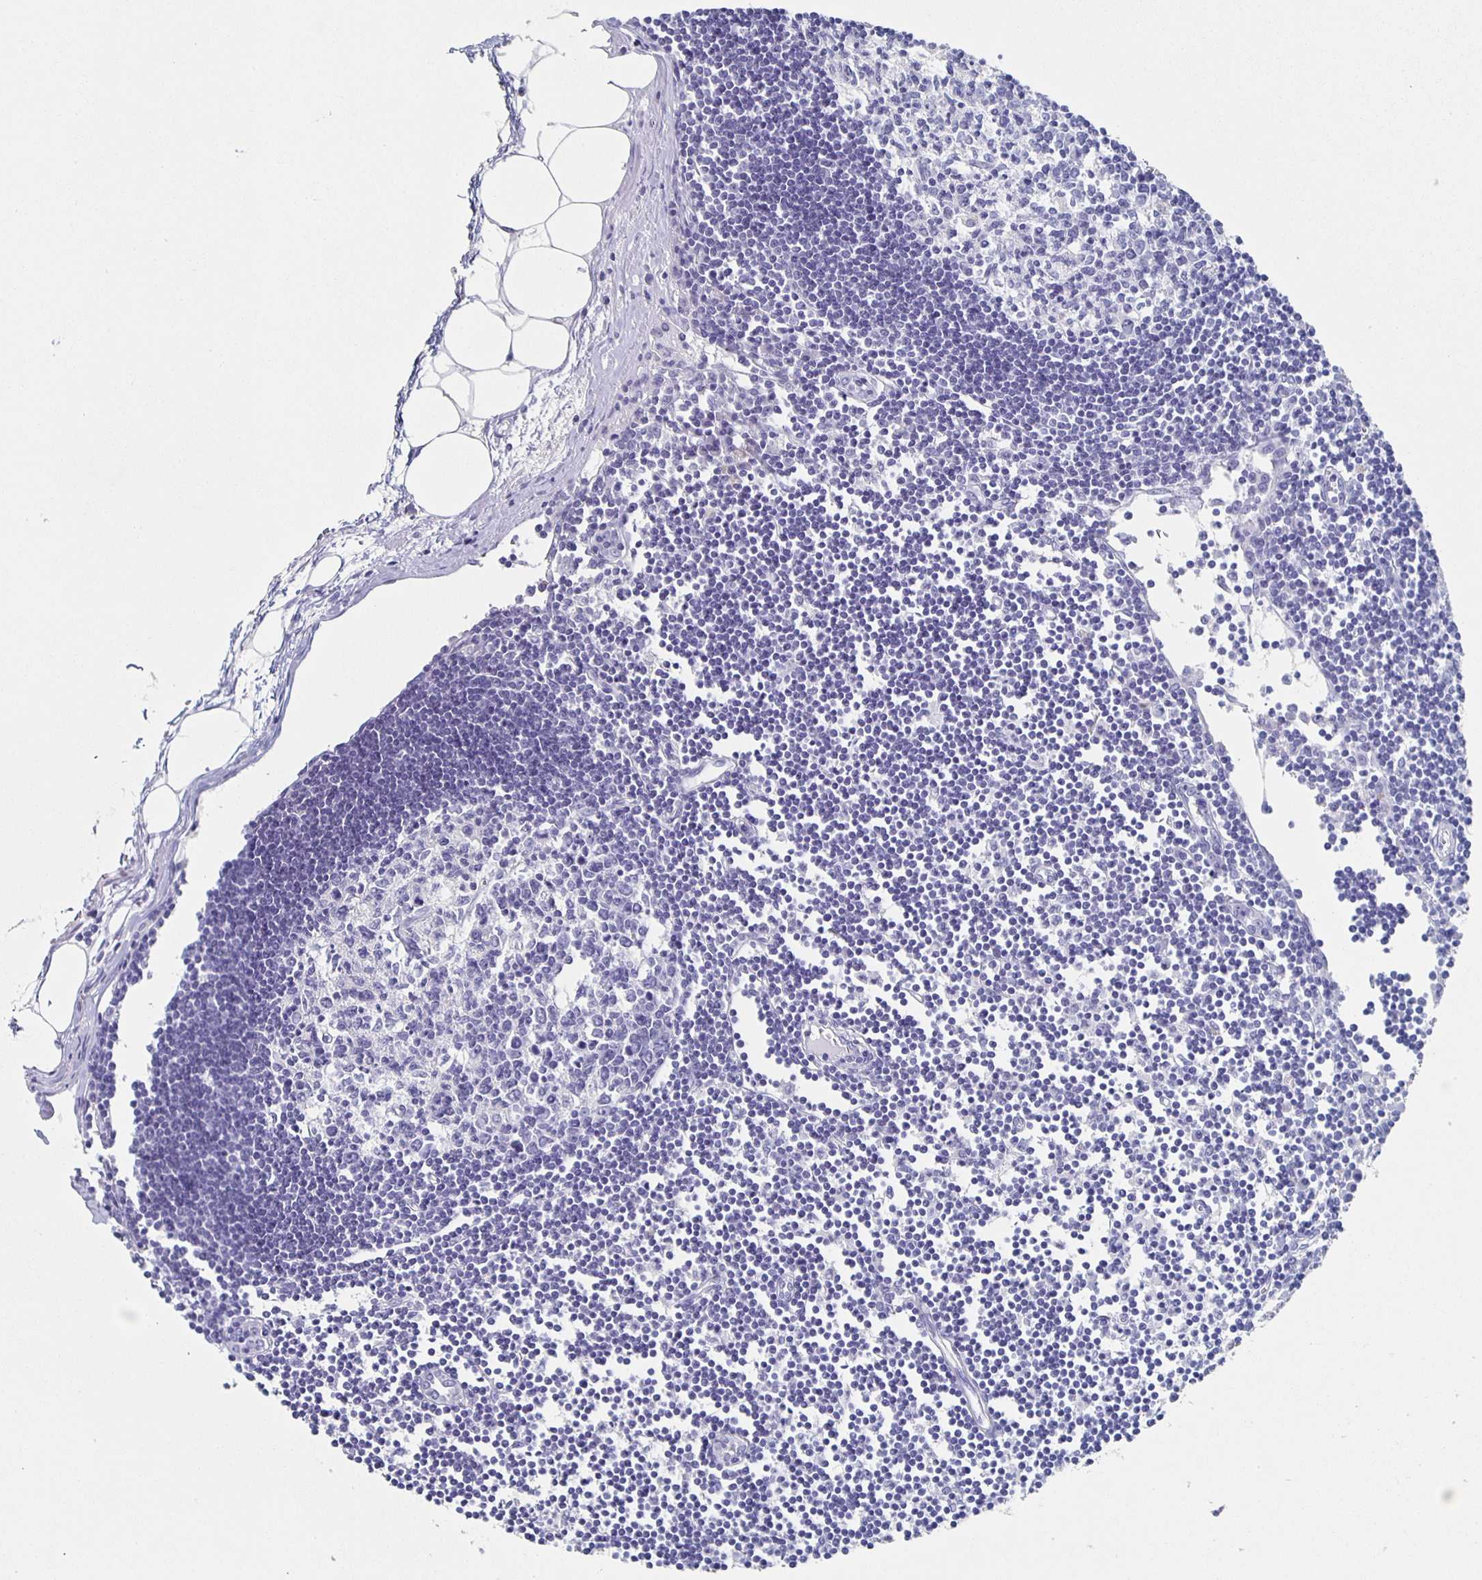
{"staining": {"intensity": "negative", "quantity": "none", "location": "none"}, "tissue": "lymph node", "cell_type": "Germinal center cells", "image_type": "normal", "snomed": [{"axis": "morphology", "description": "Normal tissue, NOS"}, {"axis": "topography", "description": "Lymph node"}], "caption": "DAB (3,3'-diaminobenzidine) immunohistochemical staining of unremarkable human lymph node exhibits no significant positivity in germinal center cells.", "gene": "SLC34A2", "patient": {"sex": "female", "age": 65}}